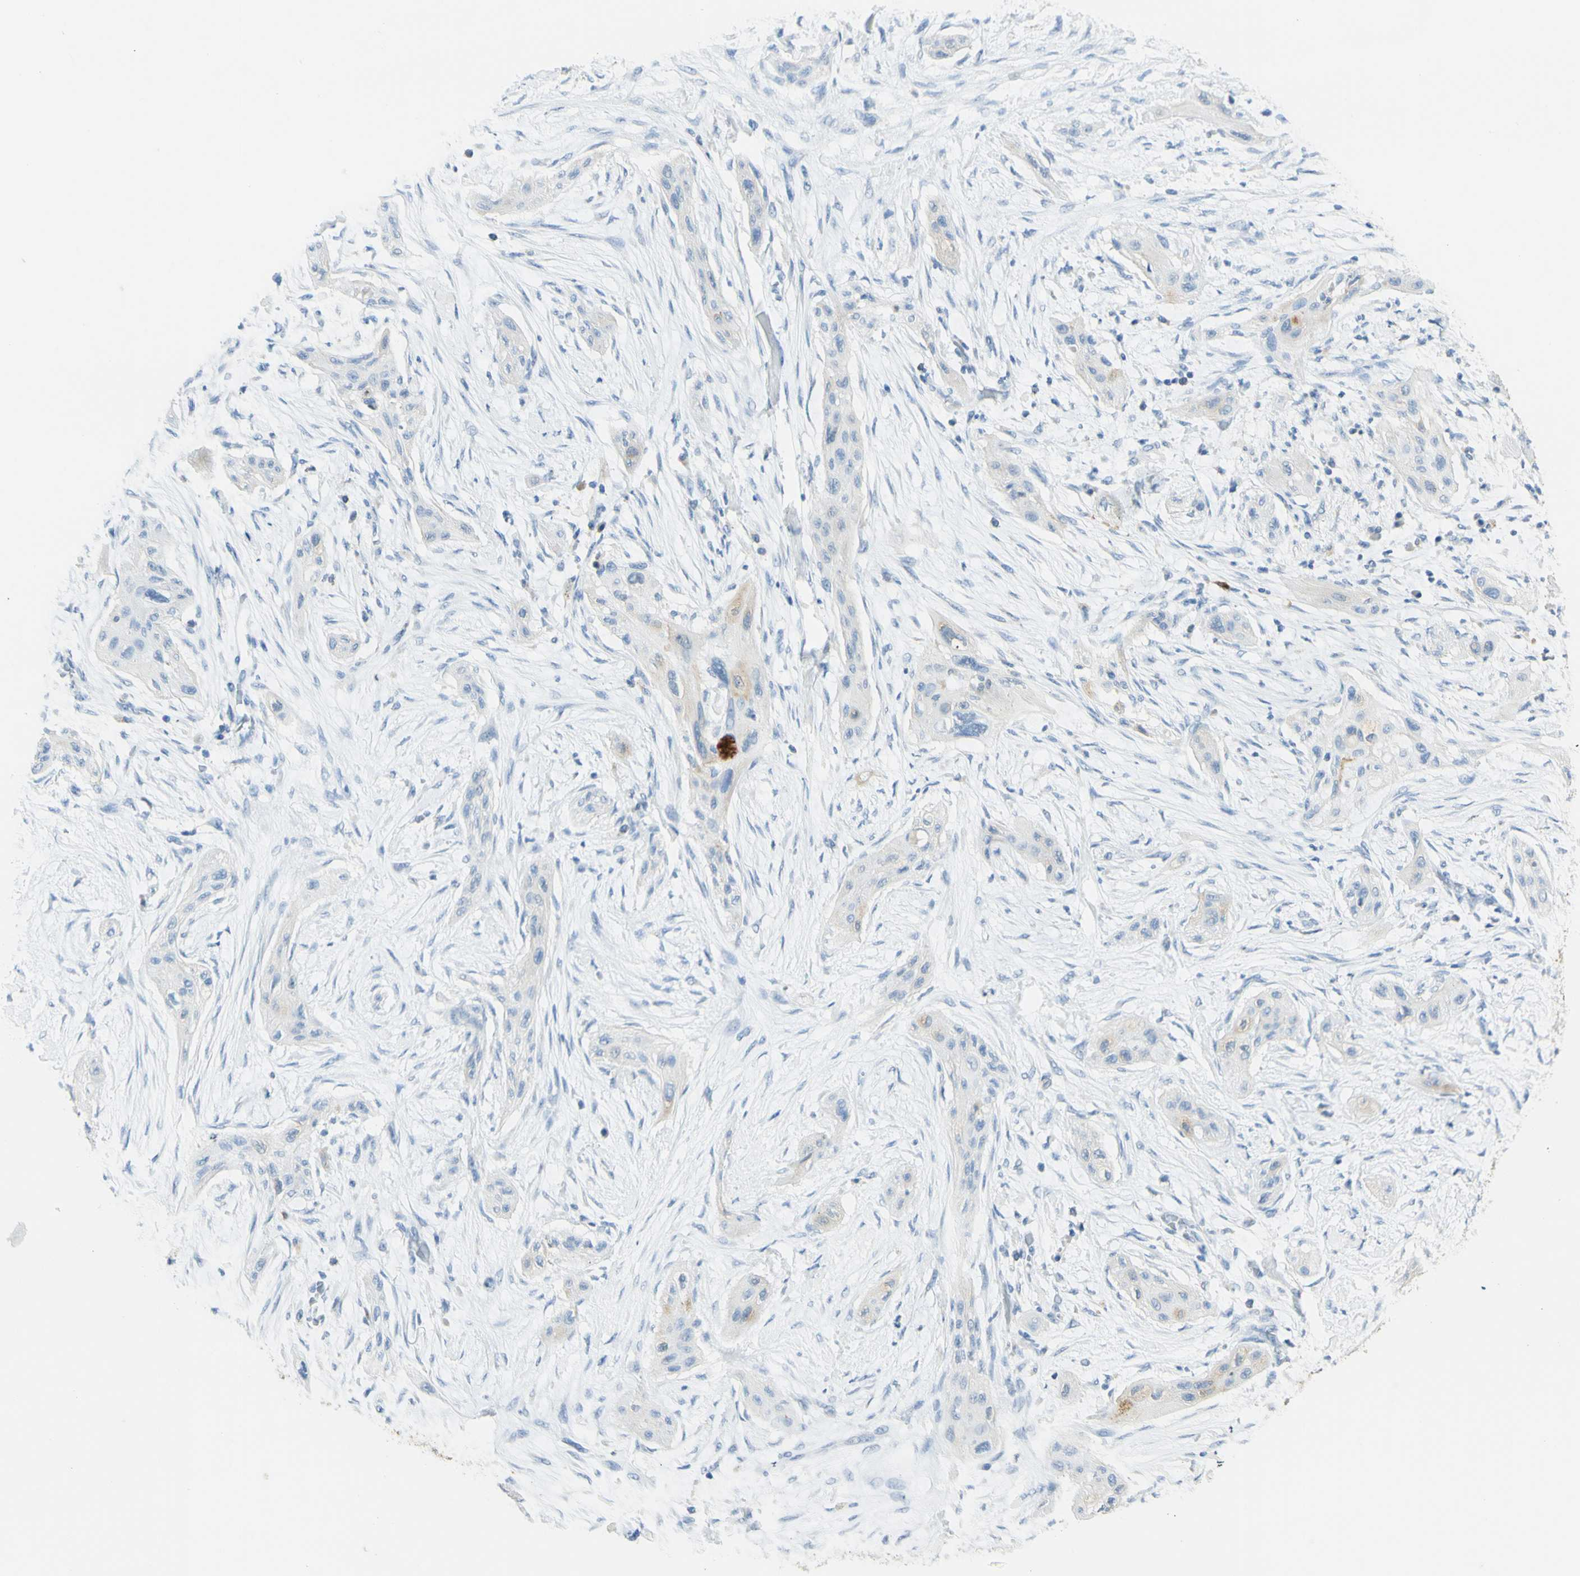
{"staining": {"intensity": "weak", "quantity": "<25%", "location": "cytoplasmic/membranous"}, "tissue": "lung cancer", "cell_type": "Tumor cells", "image_type": "cancer", "snomed": [{"axis": "morphology", "description": "Squamous cell carcinoma, NOS"}, {"axis": "topography", "description": "Lung"}], "caption": "IHC of lung cancer shows no staining in tumor cells. (Stains: DAB (3,3'-diaminobenzidine) immunohistochemistry (IHC) with hematoxylin counter stain, Microscopy: brightfield microscopy at high magnification).", "gene": "TSPAN1", "patient": {"sex": "female", "age": 47}}